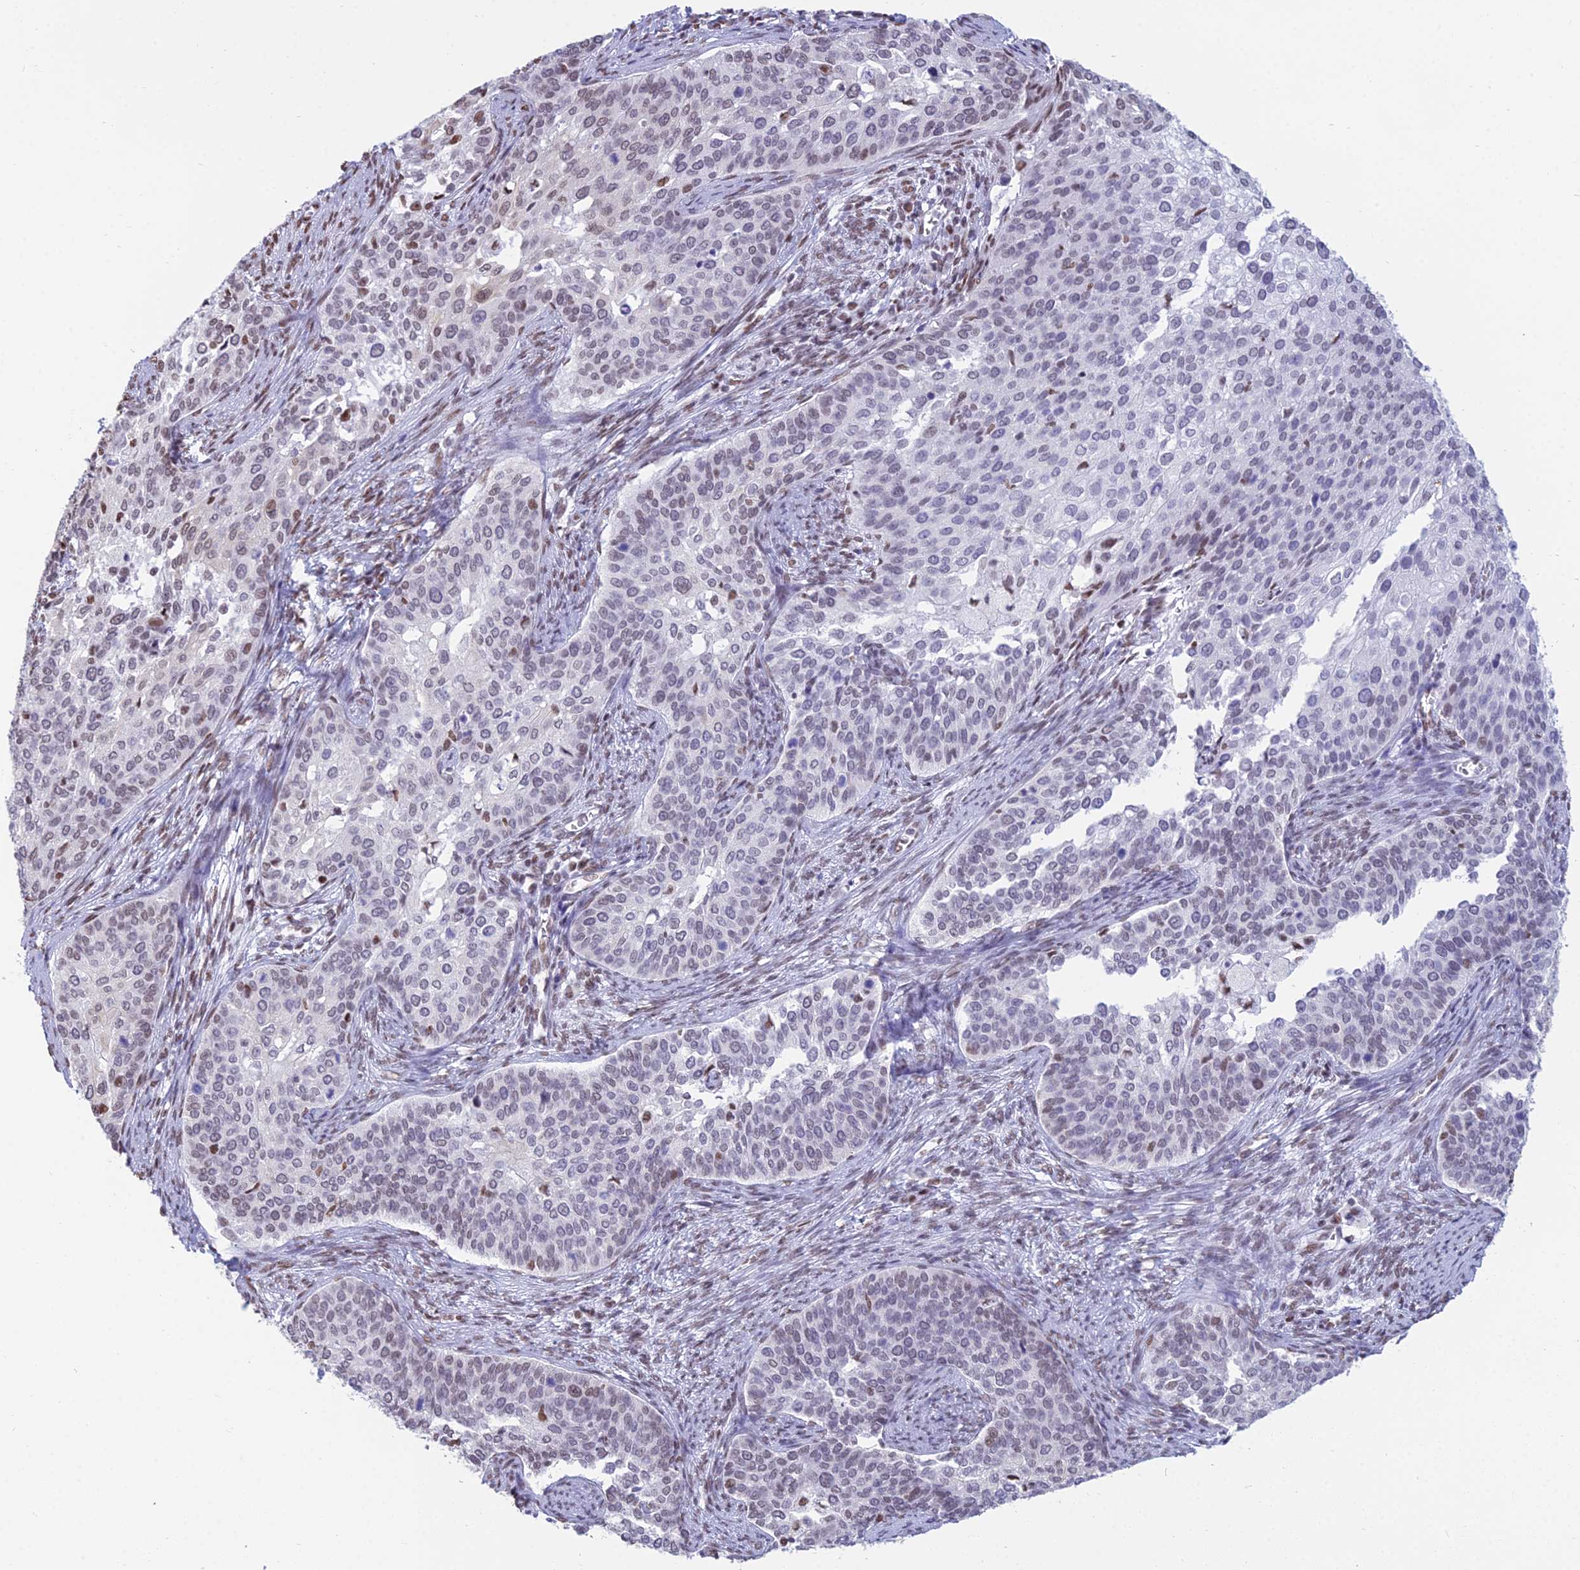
{"staining": {"intensity": "weak", "quantity": "25%-75%", "location": "nuclear"}, "tissue": "cervical cancer", "cell_type": "Tumor cells", "image_type": "cancer", "snomed": [{"axis": "morphology", "description": "Squamous cell carcinoma, NOS"}, {"axis": "topography", "description": "Cervix"}], "caption": "Immunohistochemical staining of human squamous cell carcinoma (cervical) demonstrates low levels of weak nuclear protein expression in about 25%-75% of tumor cells.", "gene": "CDC26", "patient": {"sex": "female", "age": 44}}